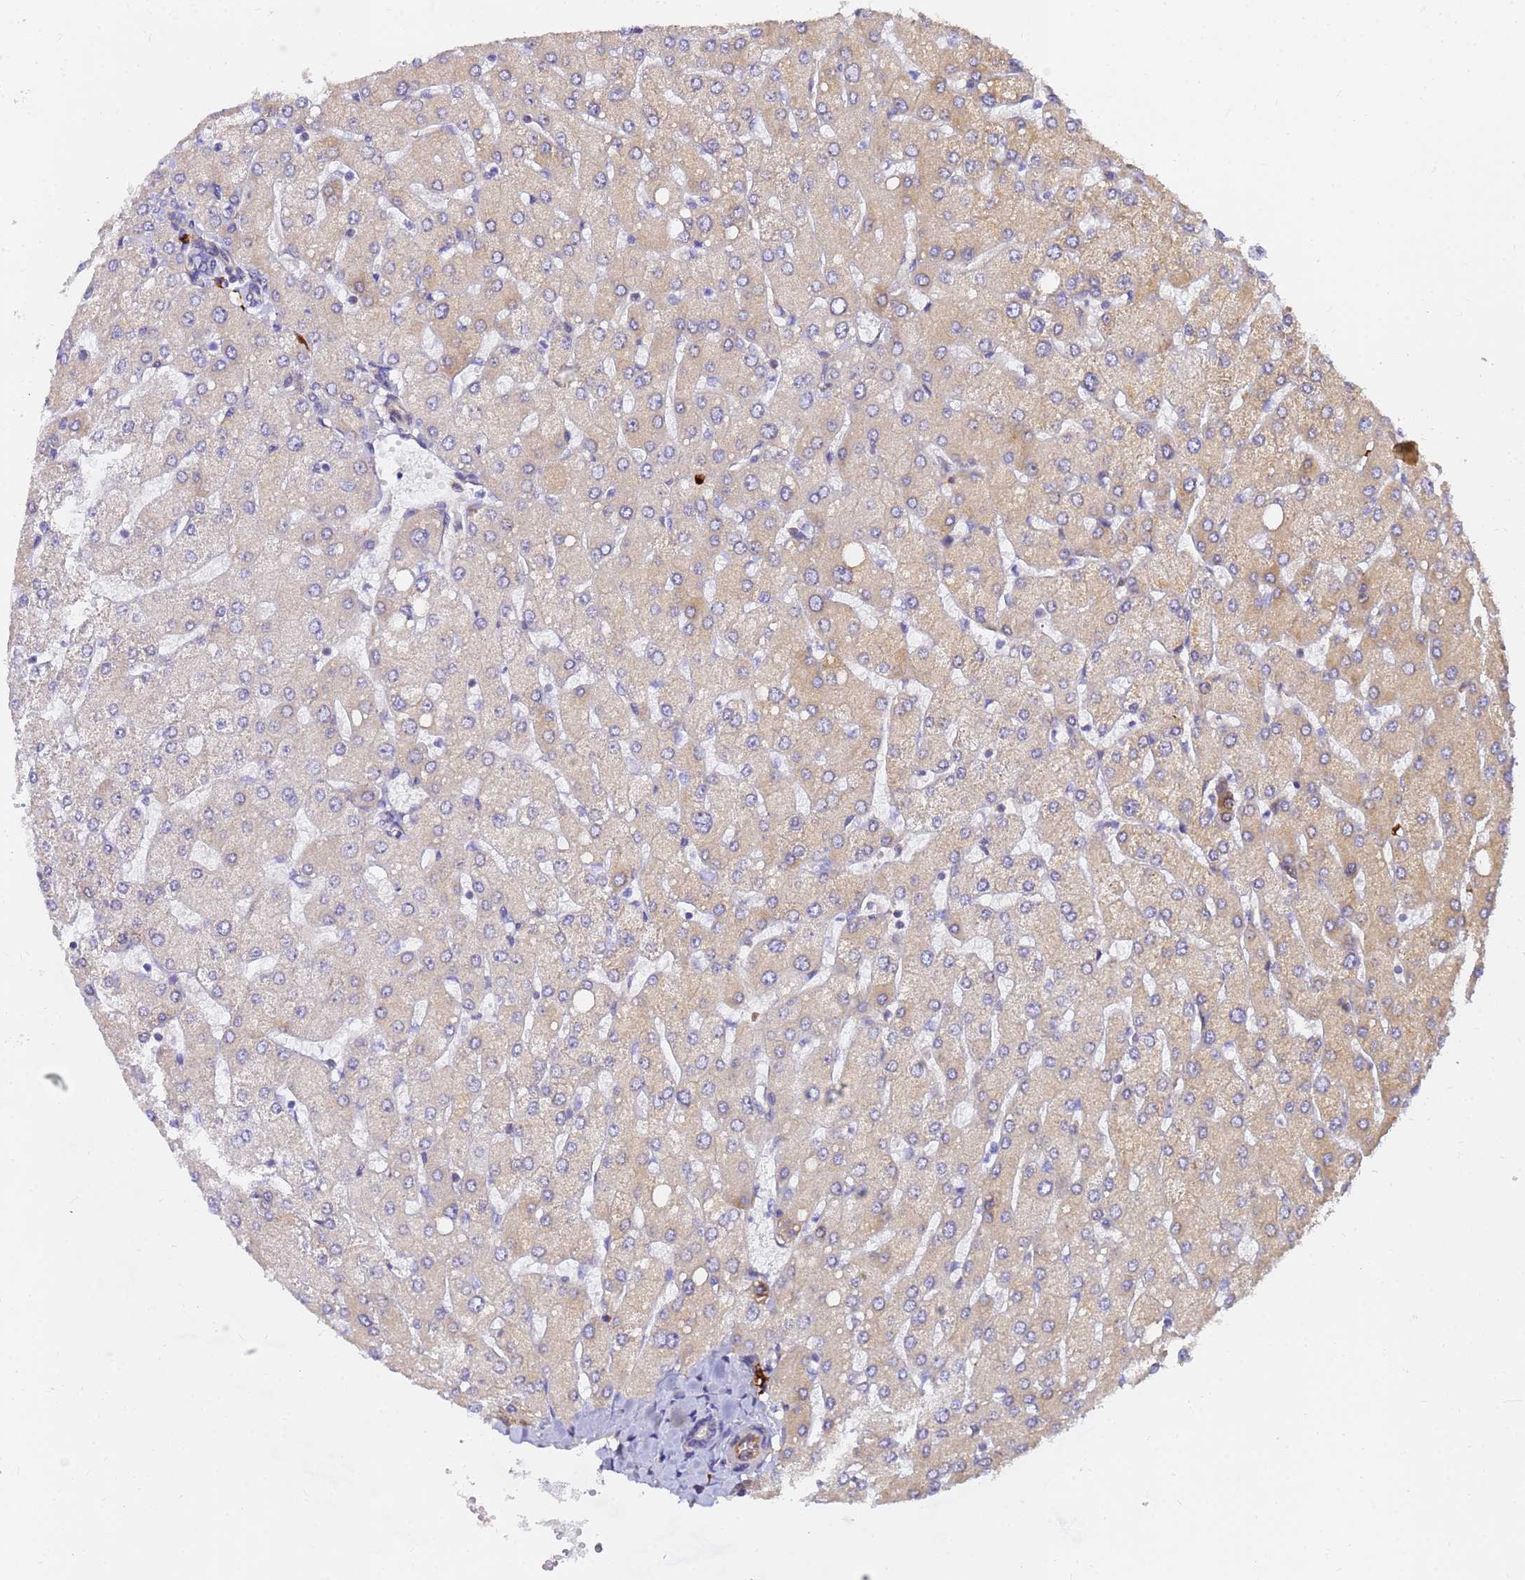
{"staining": {"intensity": "negative", "quantity": "none", "location": "none"}, "tissue": "liver", "cell_type": "Cholangiocytes", "image_type": "normal", "snomed": [{"axis": "morphology", "description": "Normal tissue, NOS"}, {"axis": "topography", "description": "Liver"}], "caption": "This is an IHC histopathology image of unremarkable liver. There is no expression in cholangiocytes.", "gene": "POM121C", "patient": {"sex": "male", "age": 55}}